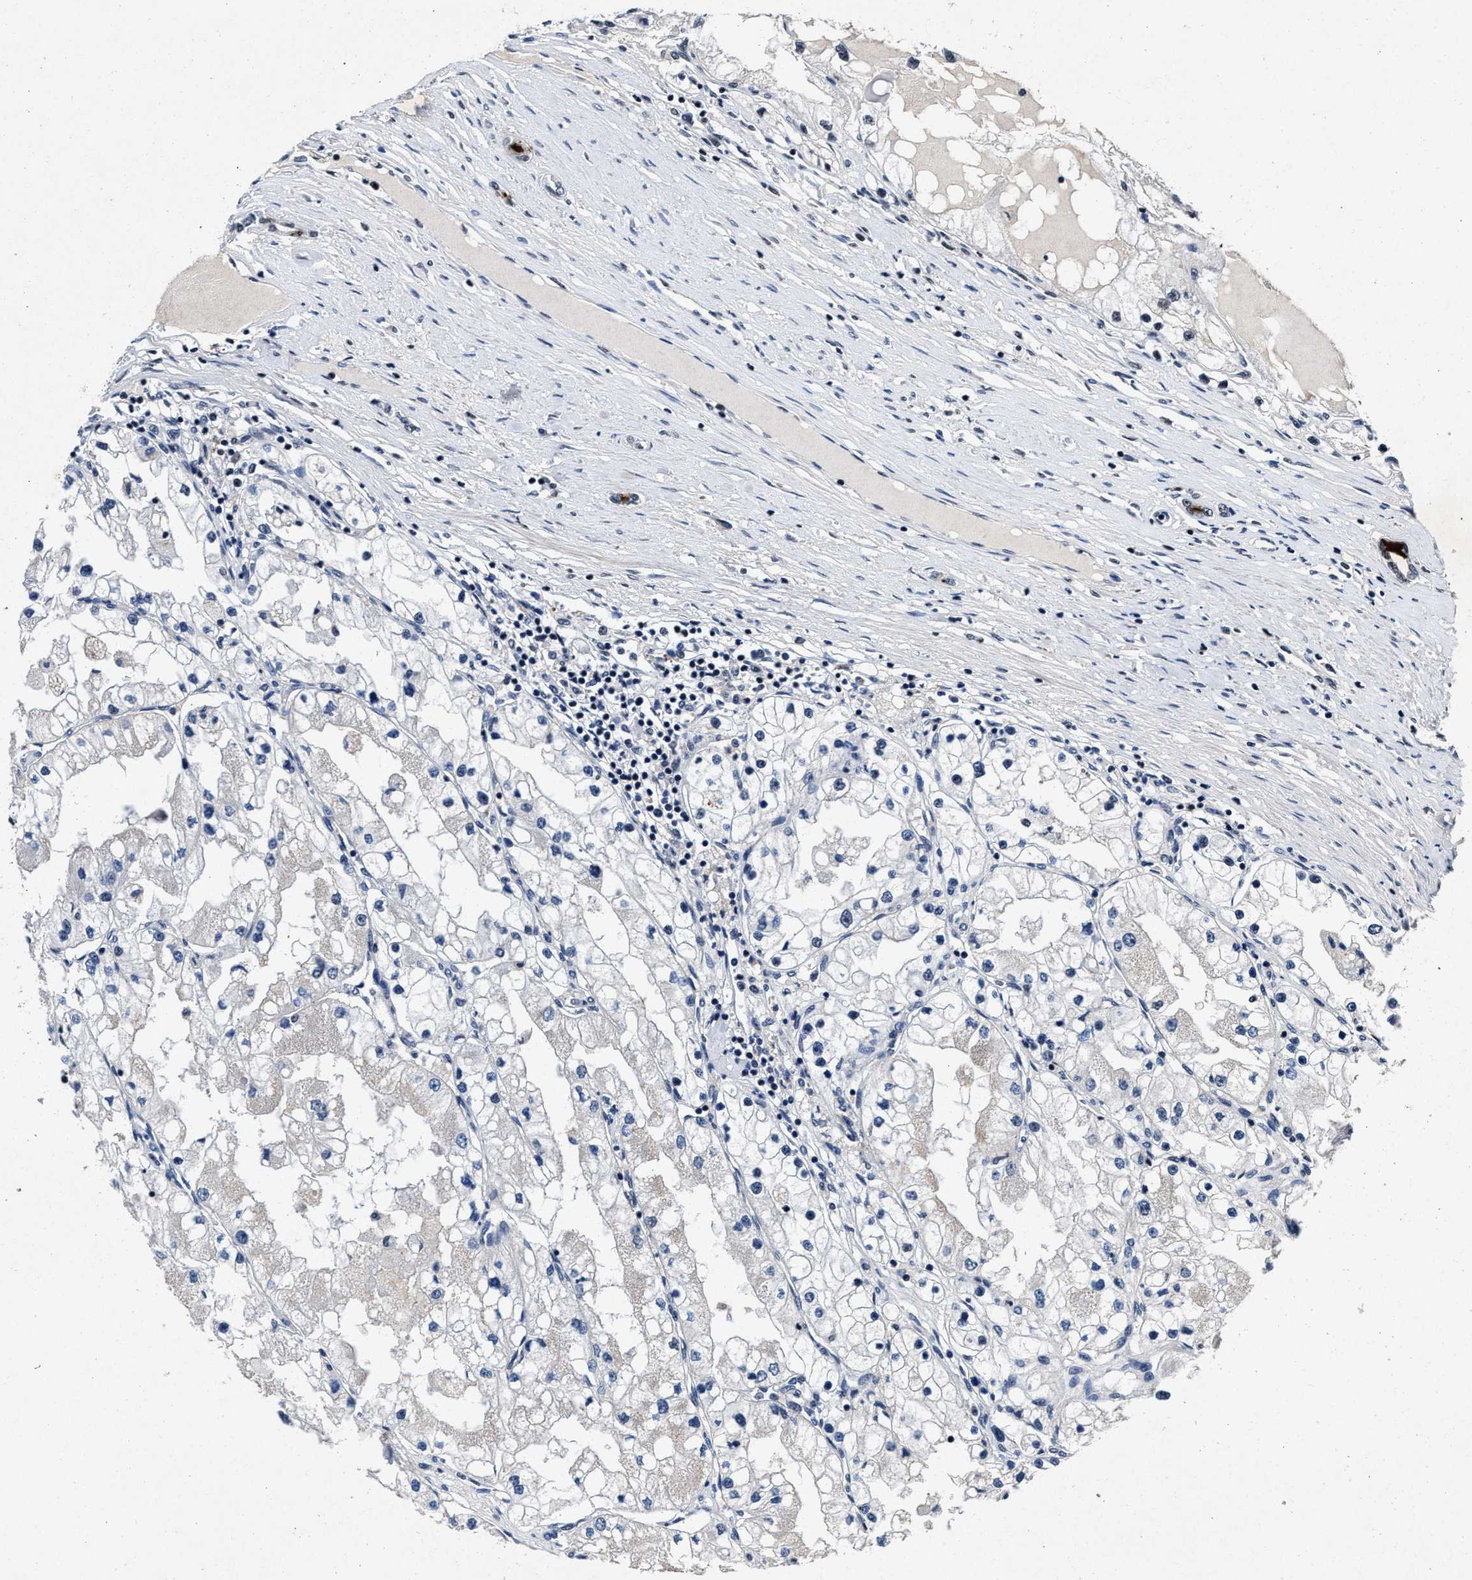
{"staining": {"intensity": "negative", "quantity": "none", "location": "none"}, "tissue": "renal cancer", "cell_type": "Tumor cells", "image_type": "cancer", "snomed": [{"axis": "morphology", "description": "Adenocarcinoma, NOS"}, {"axis": "topography", "description": "Kidney"}], "caption": "Immunohistochemical staining of human adenocarcinoma (renal) reveals no significant expression in tumor cells.", "gene": "ZNF233", "patient": {"sex": "male", "age": 68}}